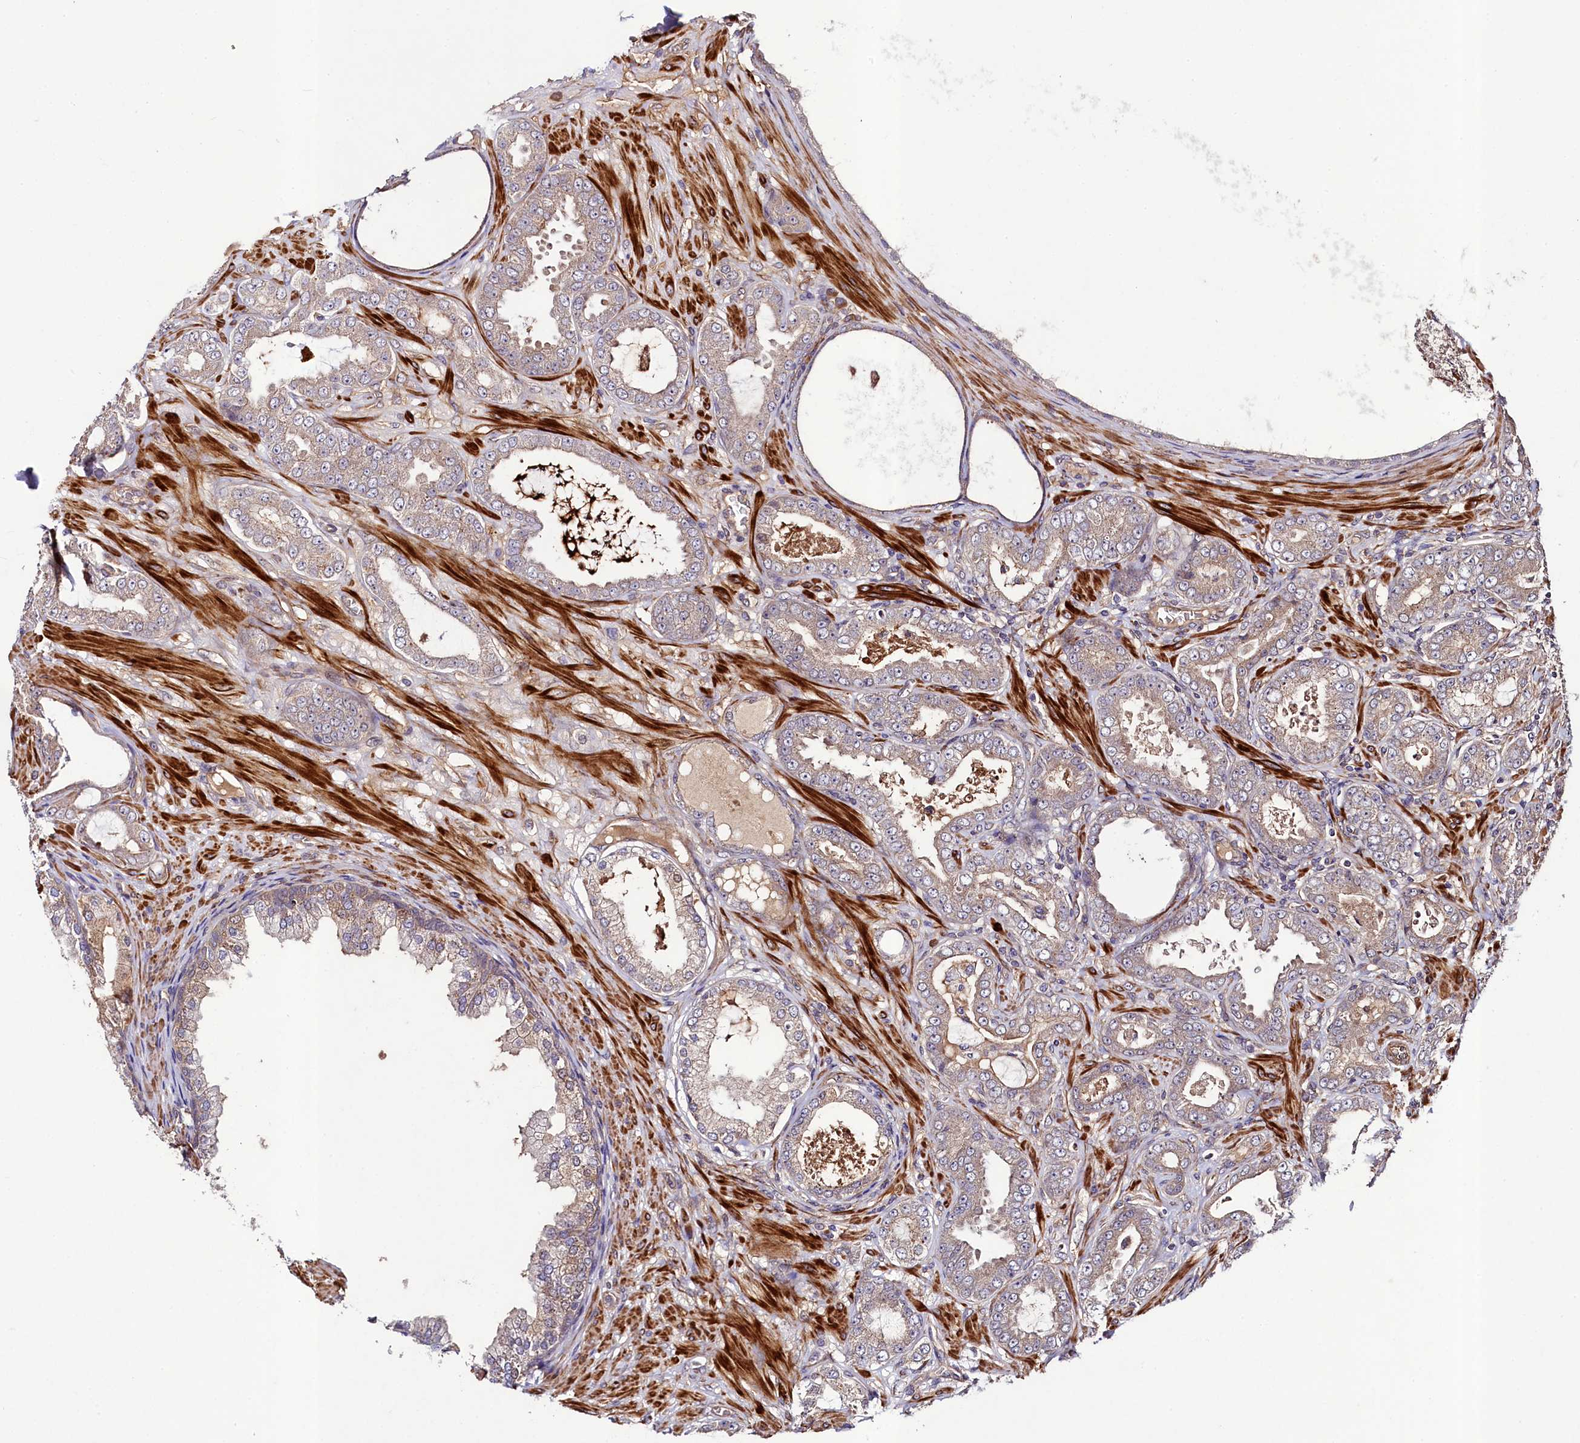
{"staining": {"intensity": "weak", "quantity": "<25%", "location": "cytoplasmic/membranous"}, "tissue": "prostate cancer", "cell_type": "Tumor cells", "image_type": "cancer", "snomed": [{"axis": "morphology", "description": "Adenocarcinoma, Low grade"}, {"axis": "topography", "description": "Prostate"}], "caption": "IHC micrograph of low-grade adenocarcinoma (prostate) stained for a protein (brown), which demonstrates no positivity in tumor cells.", "gene": "CCDC102A", "patient": {"sex": "male", "age": 63}}